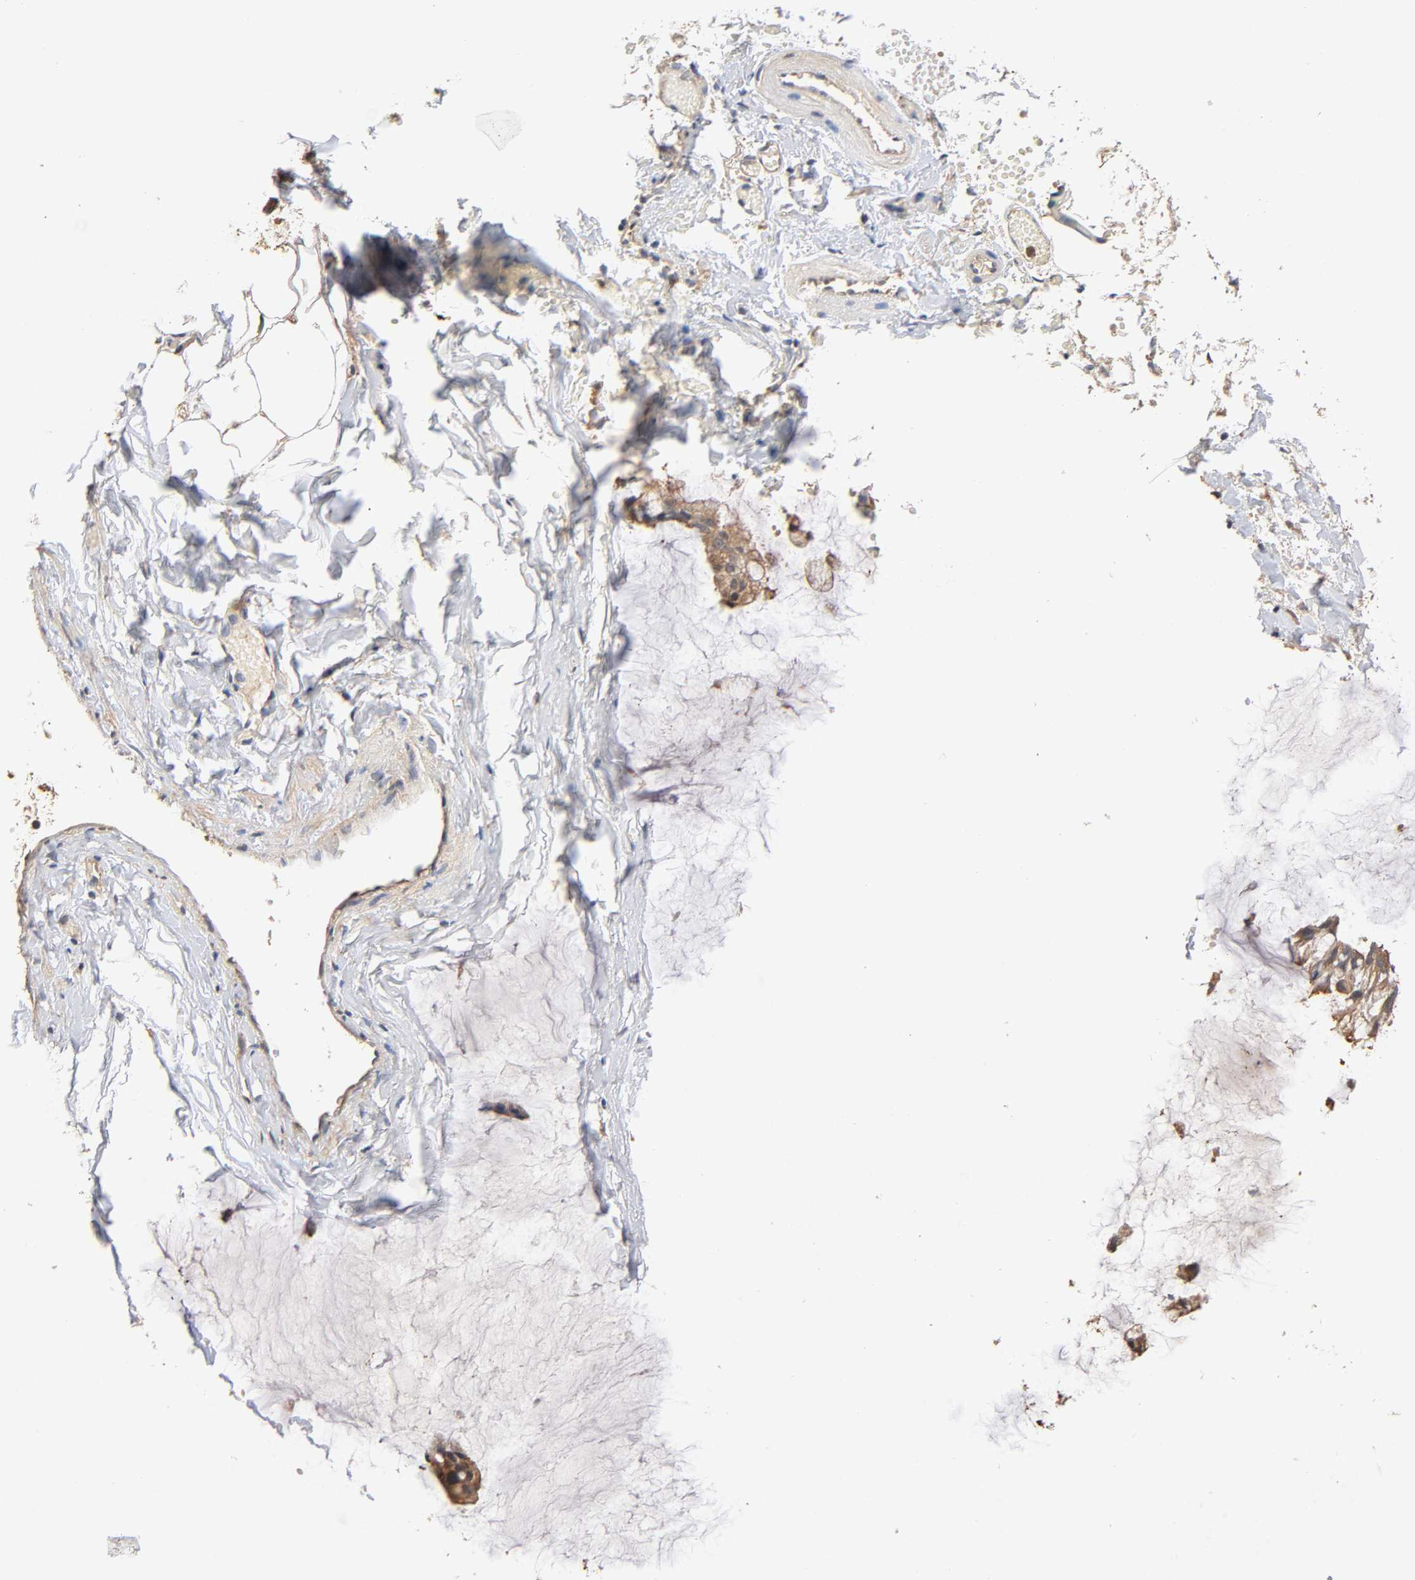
{"staining": {"intensity": "moderate", "quantity": ">75%", "location": "cytoplasmic/membranous"}, "tissue": "ovarian cancer", "cell_type": "Tumor cells", "image_type": "cancer", "snomed": [{"axis": "morphology", "description": "Cystadenocarcinoma, mucinous, NOS"}, {"axis": "topography", "description": "Ovary"}], "caption": "Moderate cytoplasmic/membranous staining is seen in approximately >75% of tumor cells in ovarian mucinous cystadenocarcinoma.", "gene": "ALDOA", "patient": {"sex": "female", "age": 39}}